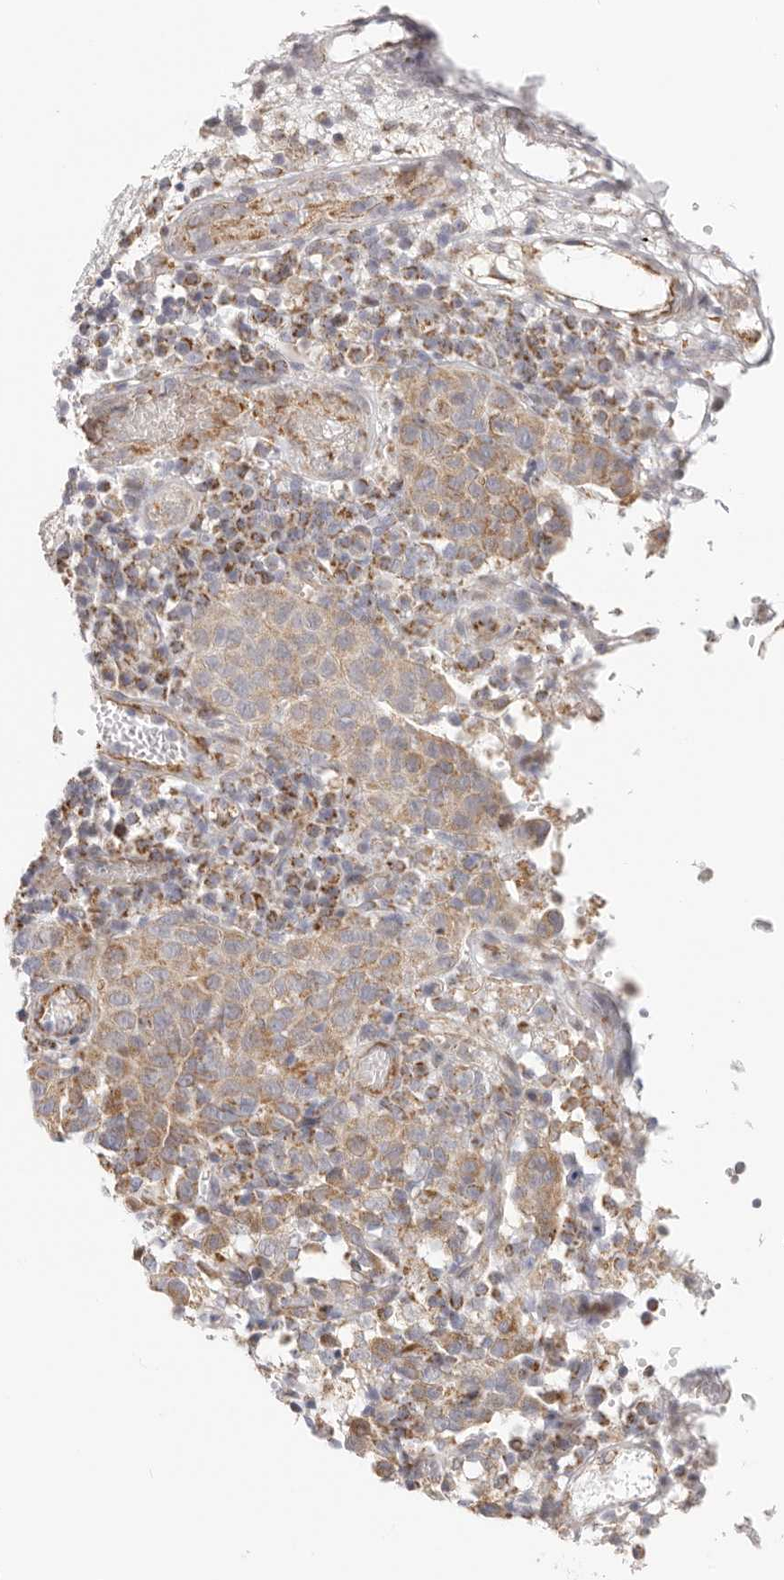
{"staining": {"intensity": "moderate", "quantity": ">75%", "location": "cytoplasmic/membranous"}, "tissue": "cervical cancer", "cell_type": "Tumor cells", "image_type": "cancer", "snomed": [{"axis": "morphology", "description": "Squamous cell carcinoma, NOS"}, {"axis": "topography", "description": "Cervix"}], "caption": "Moderate cytoplasmic/membranous expression for a protein is present in approximately >75% of tumor cells of squamous cell carcinoma (cervical) using IHC.", "gene": "AFDN", "patient": {"sex": "female", "age": 46}}